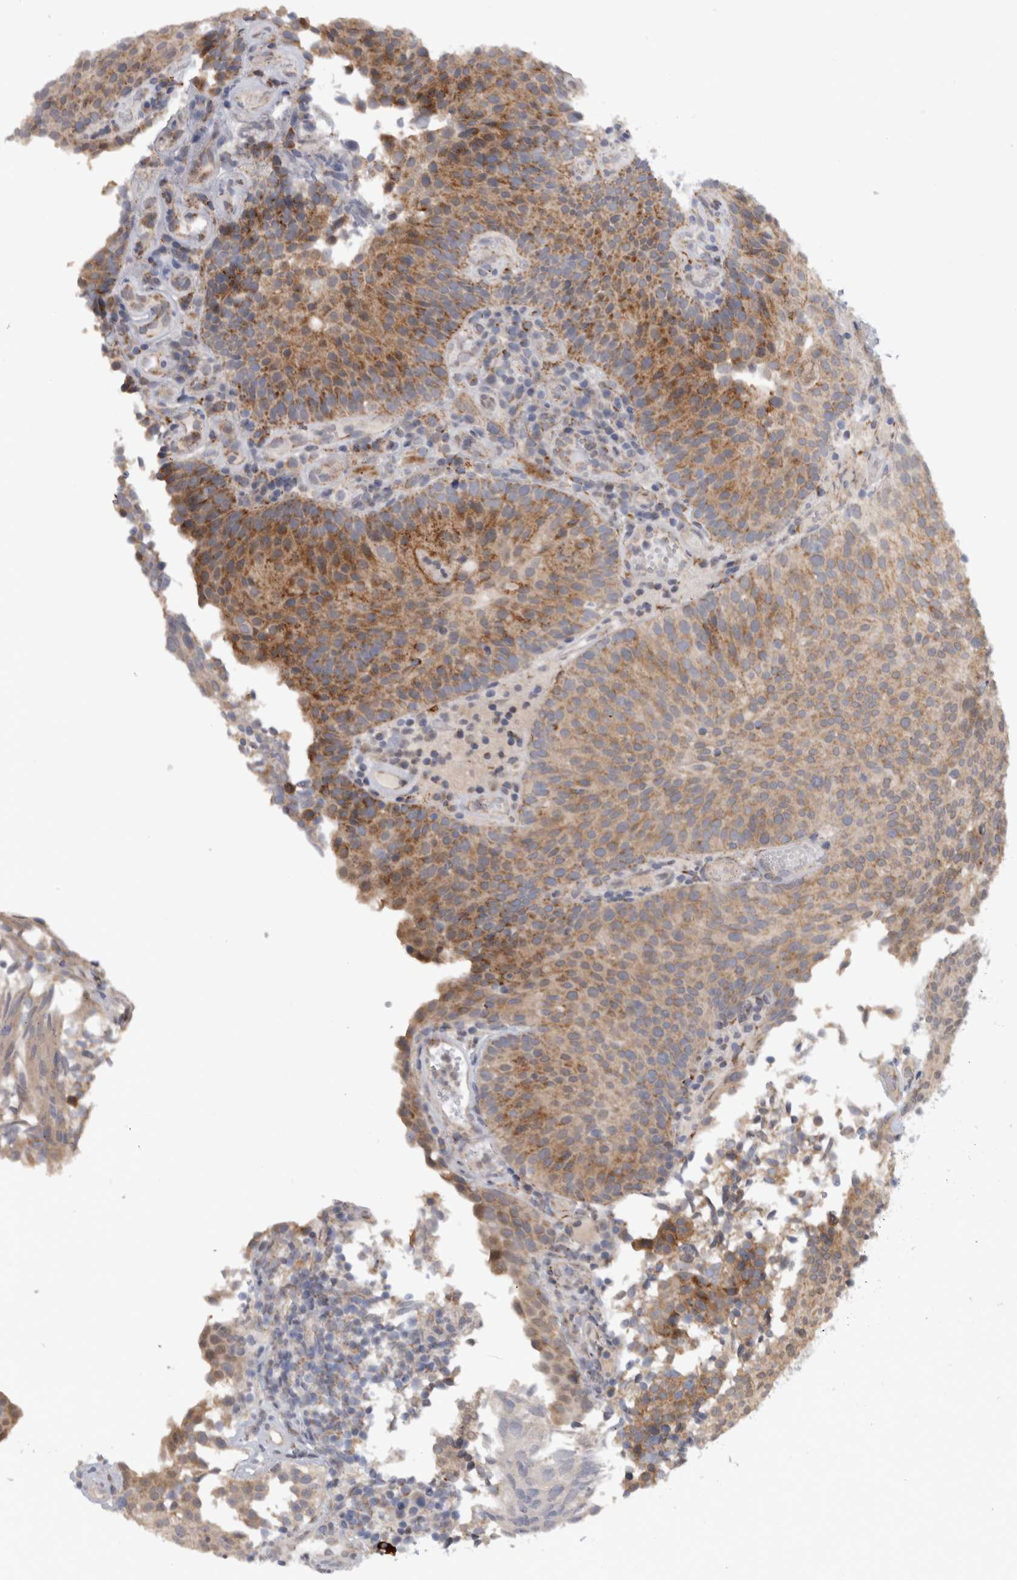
{"staining": {"intensity": "moderate", "quantity": ">75%", "location": "cytoplasmic/membranous"}, "tissue": "urothelial cancer", "cell_type": "Tumor cells", "image_type": "cancer", "snomed": [{"axis": "morphology", "description": "Urothelial carcinoma, Low grade"}, {"axis": "topography", "description": "Urinary bladder"}], "caption": "Immunohistochemical staining of urothelial cancer demonstrates medium levels of moderate cytoplasmic/membranous protein staining in approximately >75% of tumor cells.", "gene": "RAB18", "patient": {"sex": "male", "age": 86}}